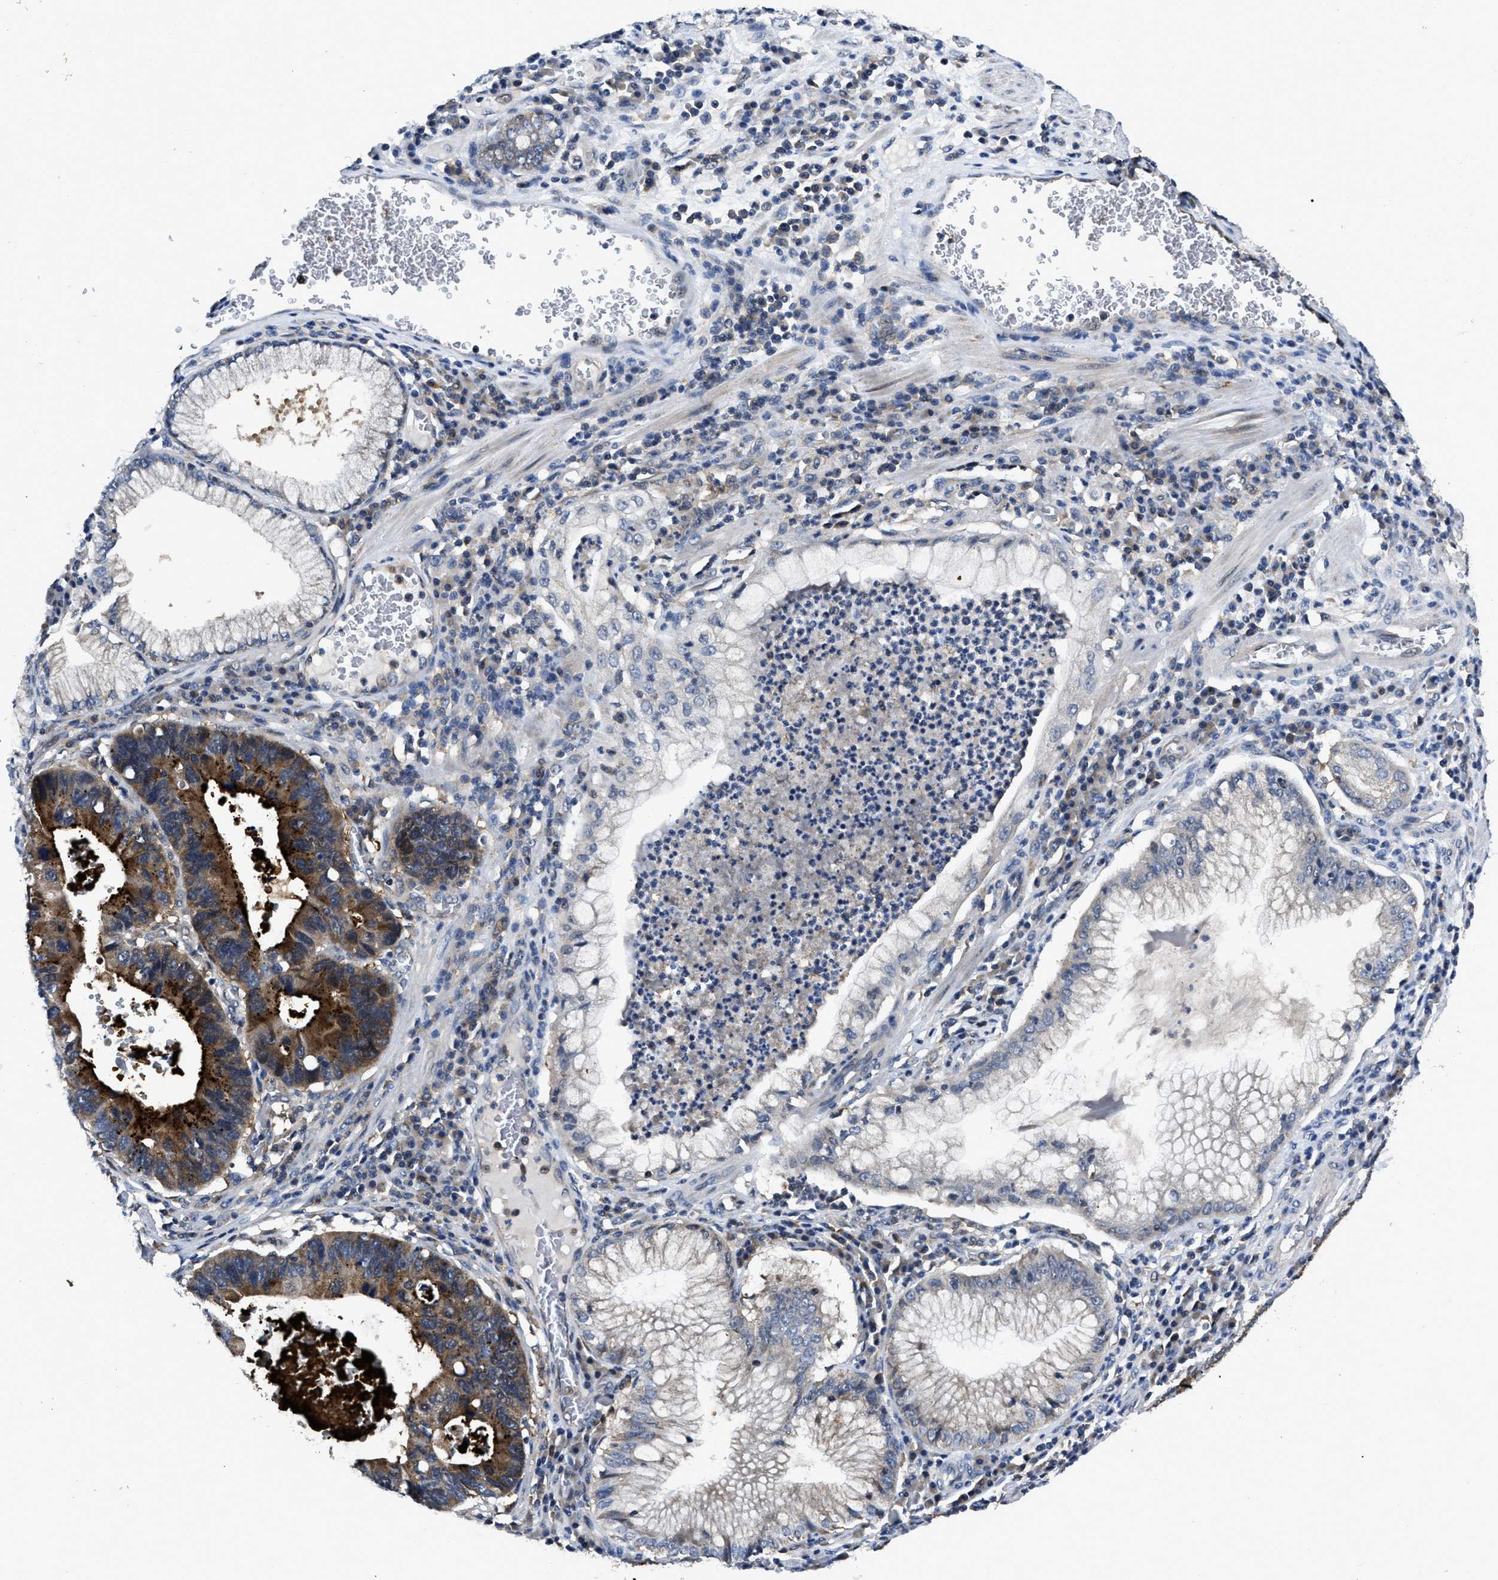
{"staining": {"intensity": "strong", "quantity": "25%-75%", "location": "cytoplasmic/membranous"}, "tissue": "stomach cancer", "cell_type": "Tumor cells", "image_type": "cancer", "snomed": [{"axis": "morphology", "description": "Adenocarcinoma, NOS"}, {"axis": "topography", "description": "Stomach"}], "caption": "This image exhibits immunohistochemistry (IHC) staining of stomach cancer, with high strong cytoplasmic/membranous expression in about 25%-75% of tumor cells.", "gene": "GET4", "patient": {"sex": "male", "age": 59}}